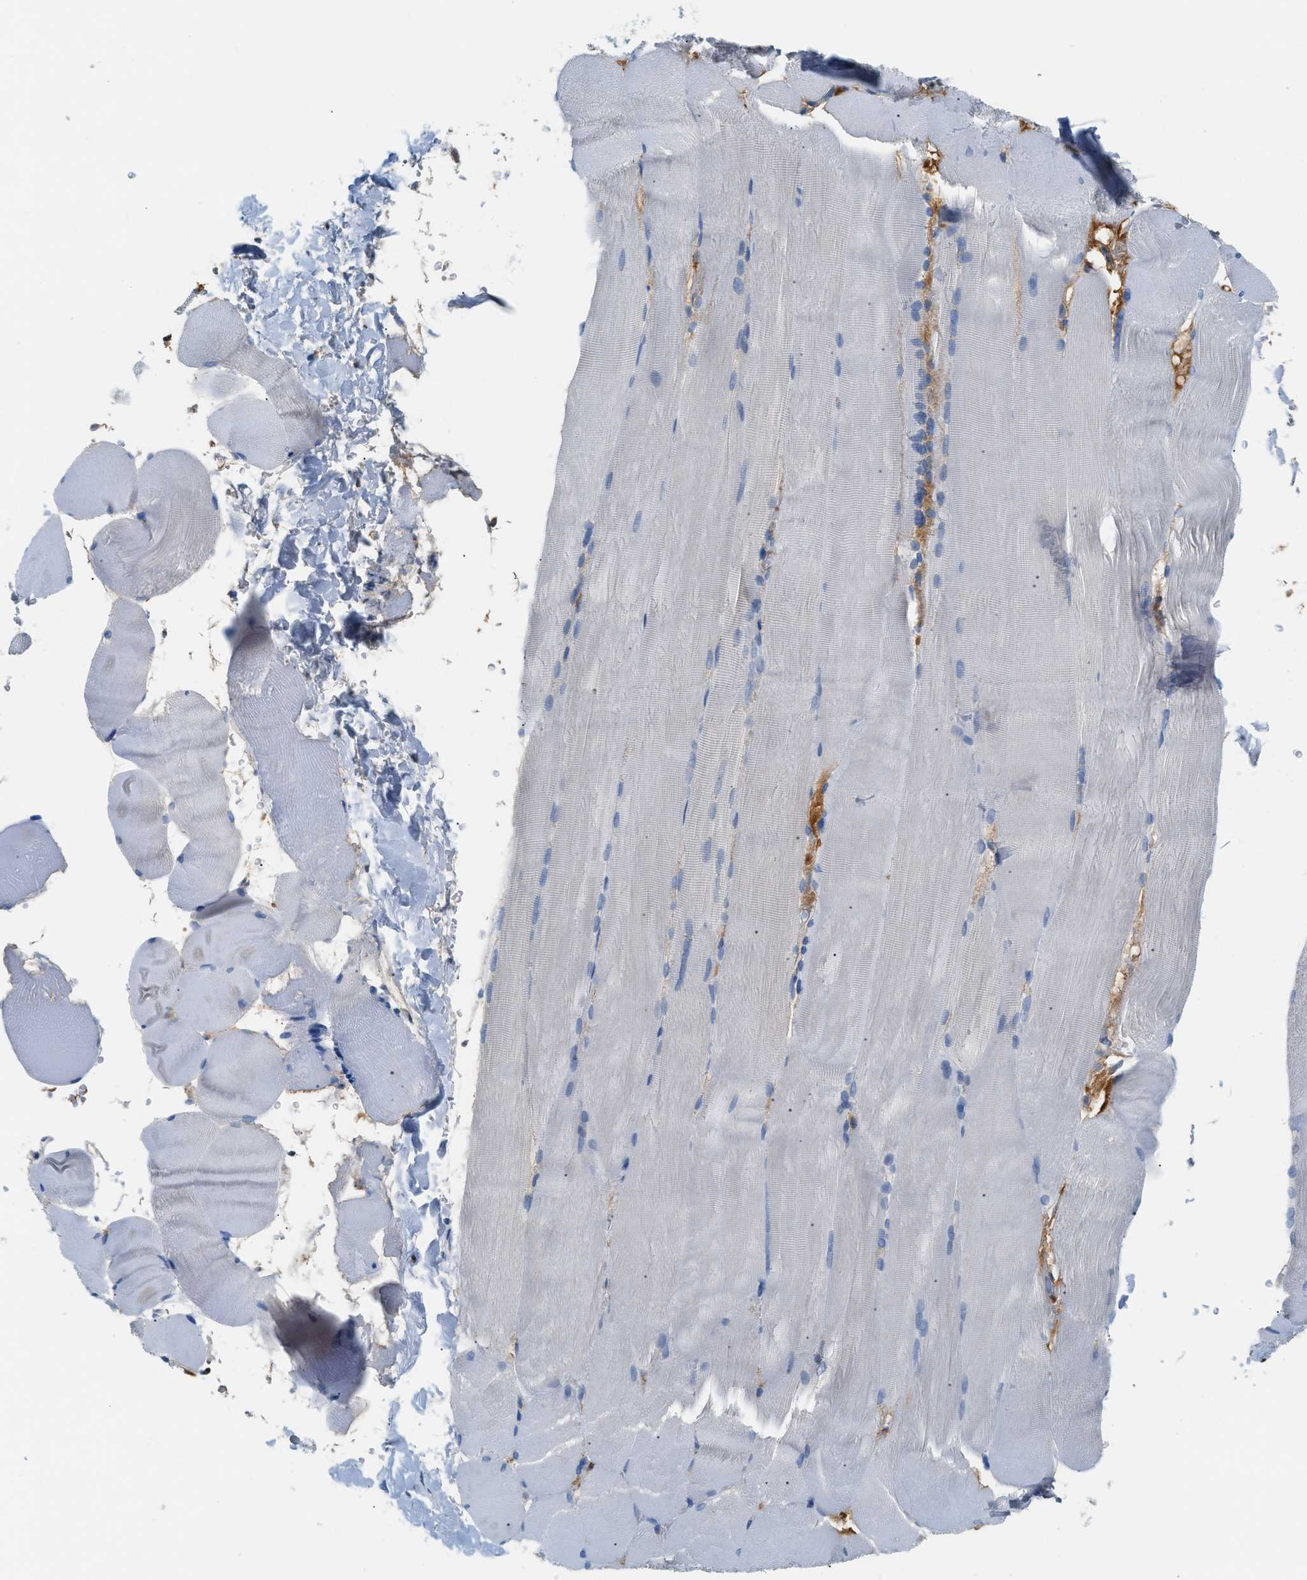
{"staining": {"intensity": "negative", "quantity": "none", "location": "none"}, "tissue": "skeletal muscle", "cell_type": "Myocytes", "image_type": "normal", "snomed": [{"axis": "morphology", "description": "Normal tissue, NOS"}, {"axis": "topography", "description": "Skin"}, {"axis": "topography", "description": "Skeletal muscle"}], "caption": "The IHC histopathology image has no significant expression in myocytes of skeletal muscle.", "gene": "CFI", "patient": {"sex": "male", "age": 83}}